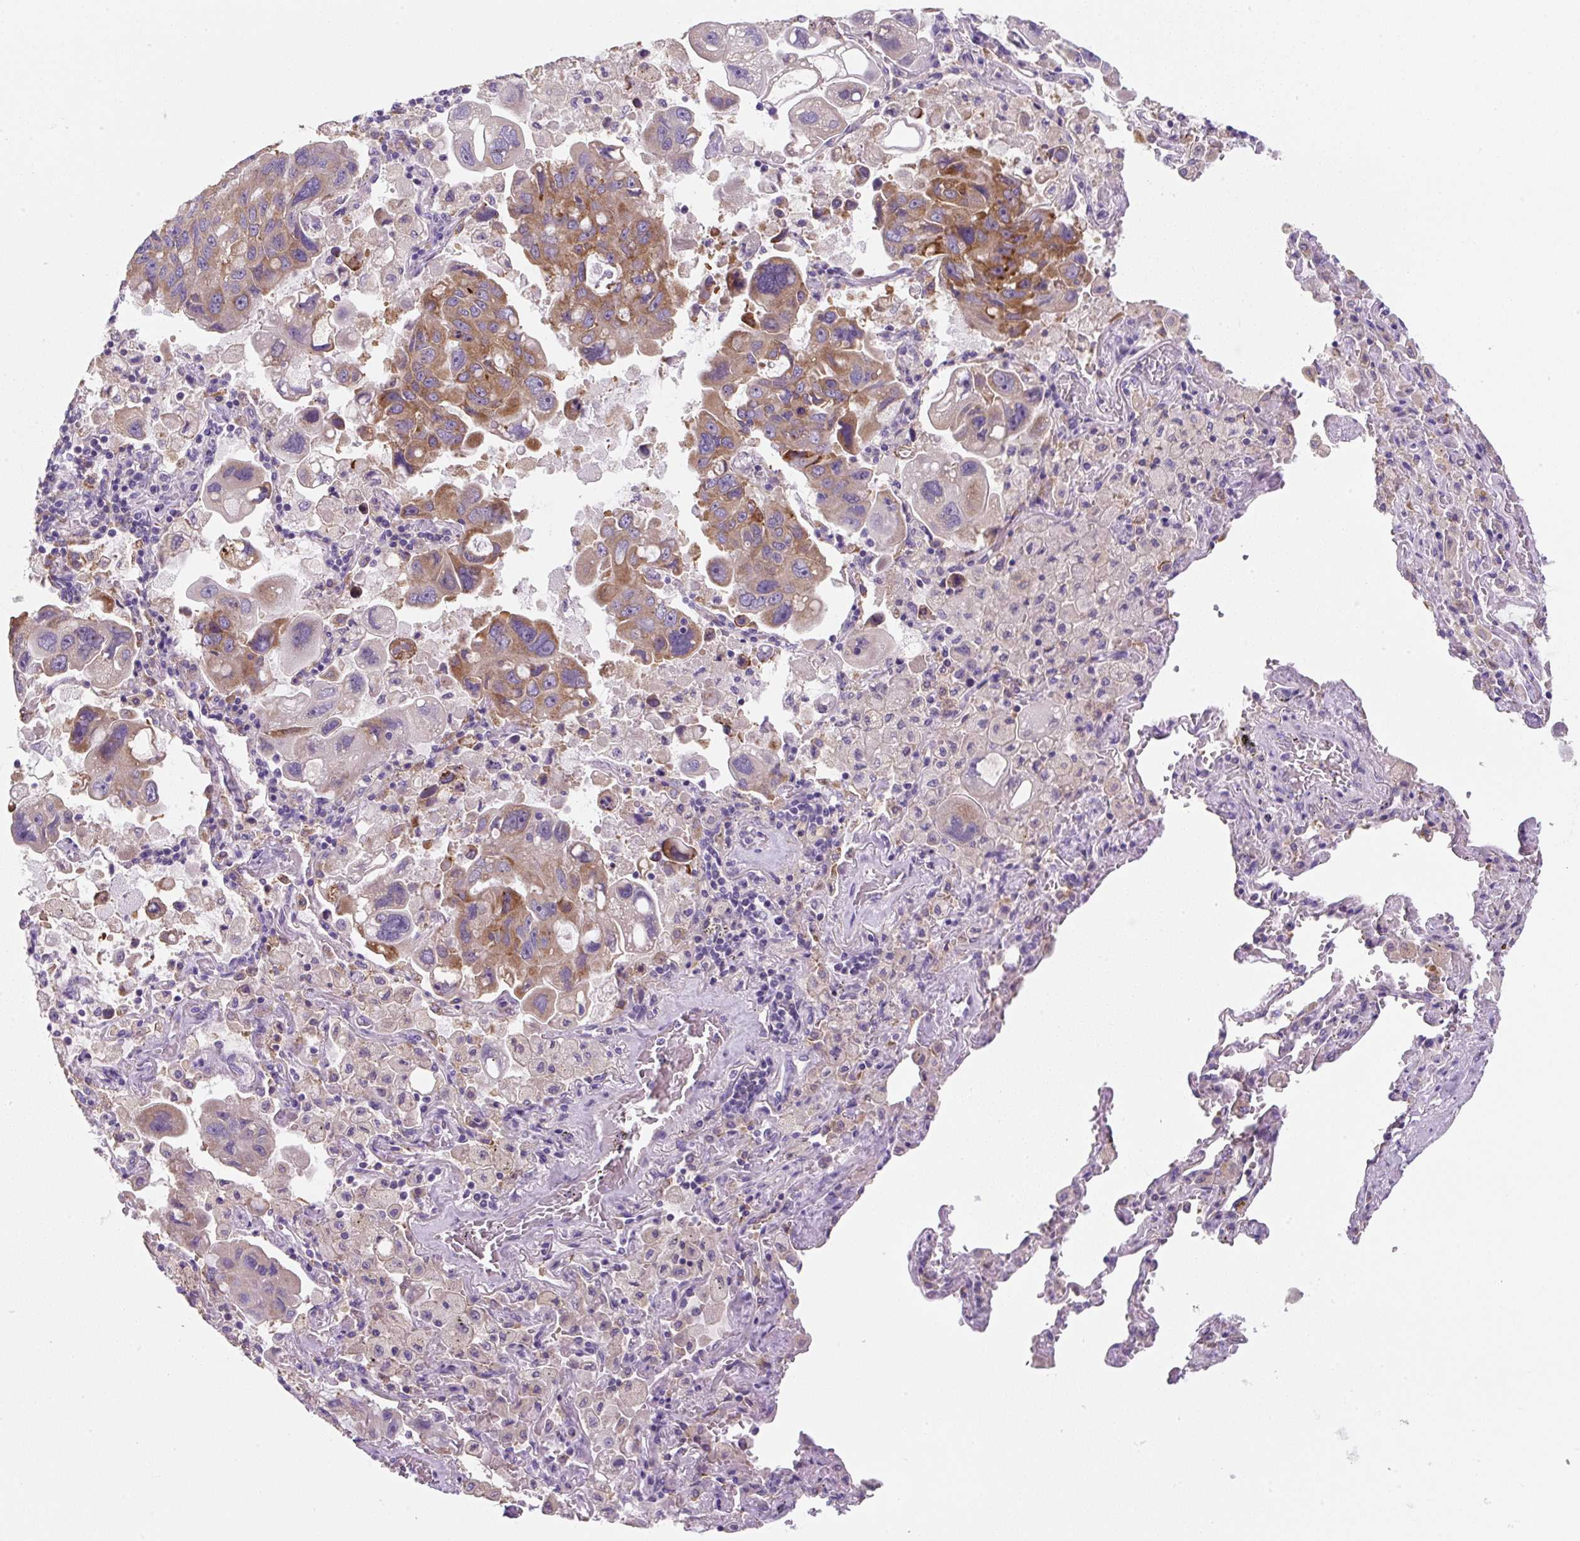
{"staining": {"intensity": "moderate", "quantity": ">75%", "location": "cytoplasmic/membranous"}, "tissue": "lung cancer", "cell_type": "Tumor cells", "image_type": "cancer", "snomed": [{"axis": "morphology", "description": "Adenocarcinoma, NOS"}, {"axis": "topography", "description": "Lung"}], "caption": "Immunohistochemistry (DAB) staining of lung cancer (adenocarcinoma) displays moderate cytoplasmic/membranous protein expression in about >75% of tumor cells. (Brightfield microscopy of DAB IHC at high magnification).", "gene": "FZD5", "patient": {"sex": "male", "age": 64}}